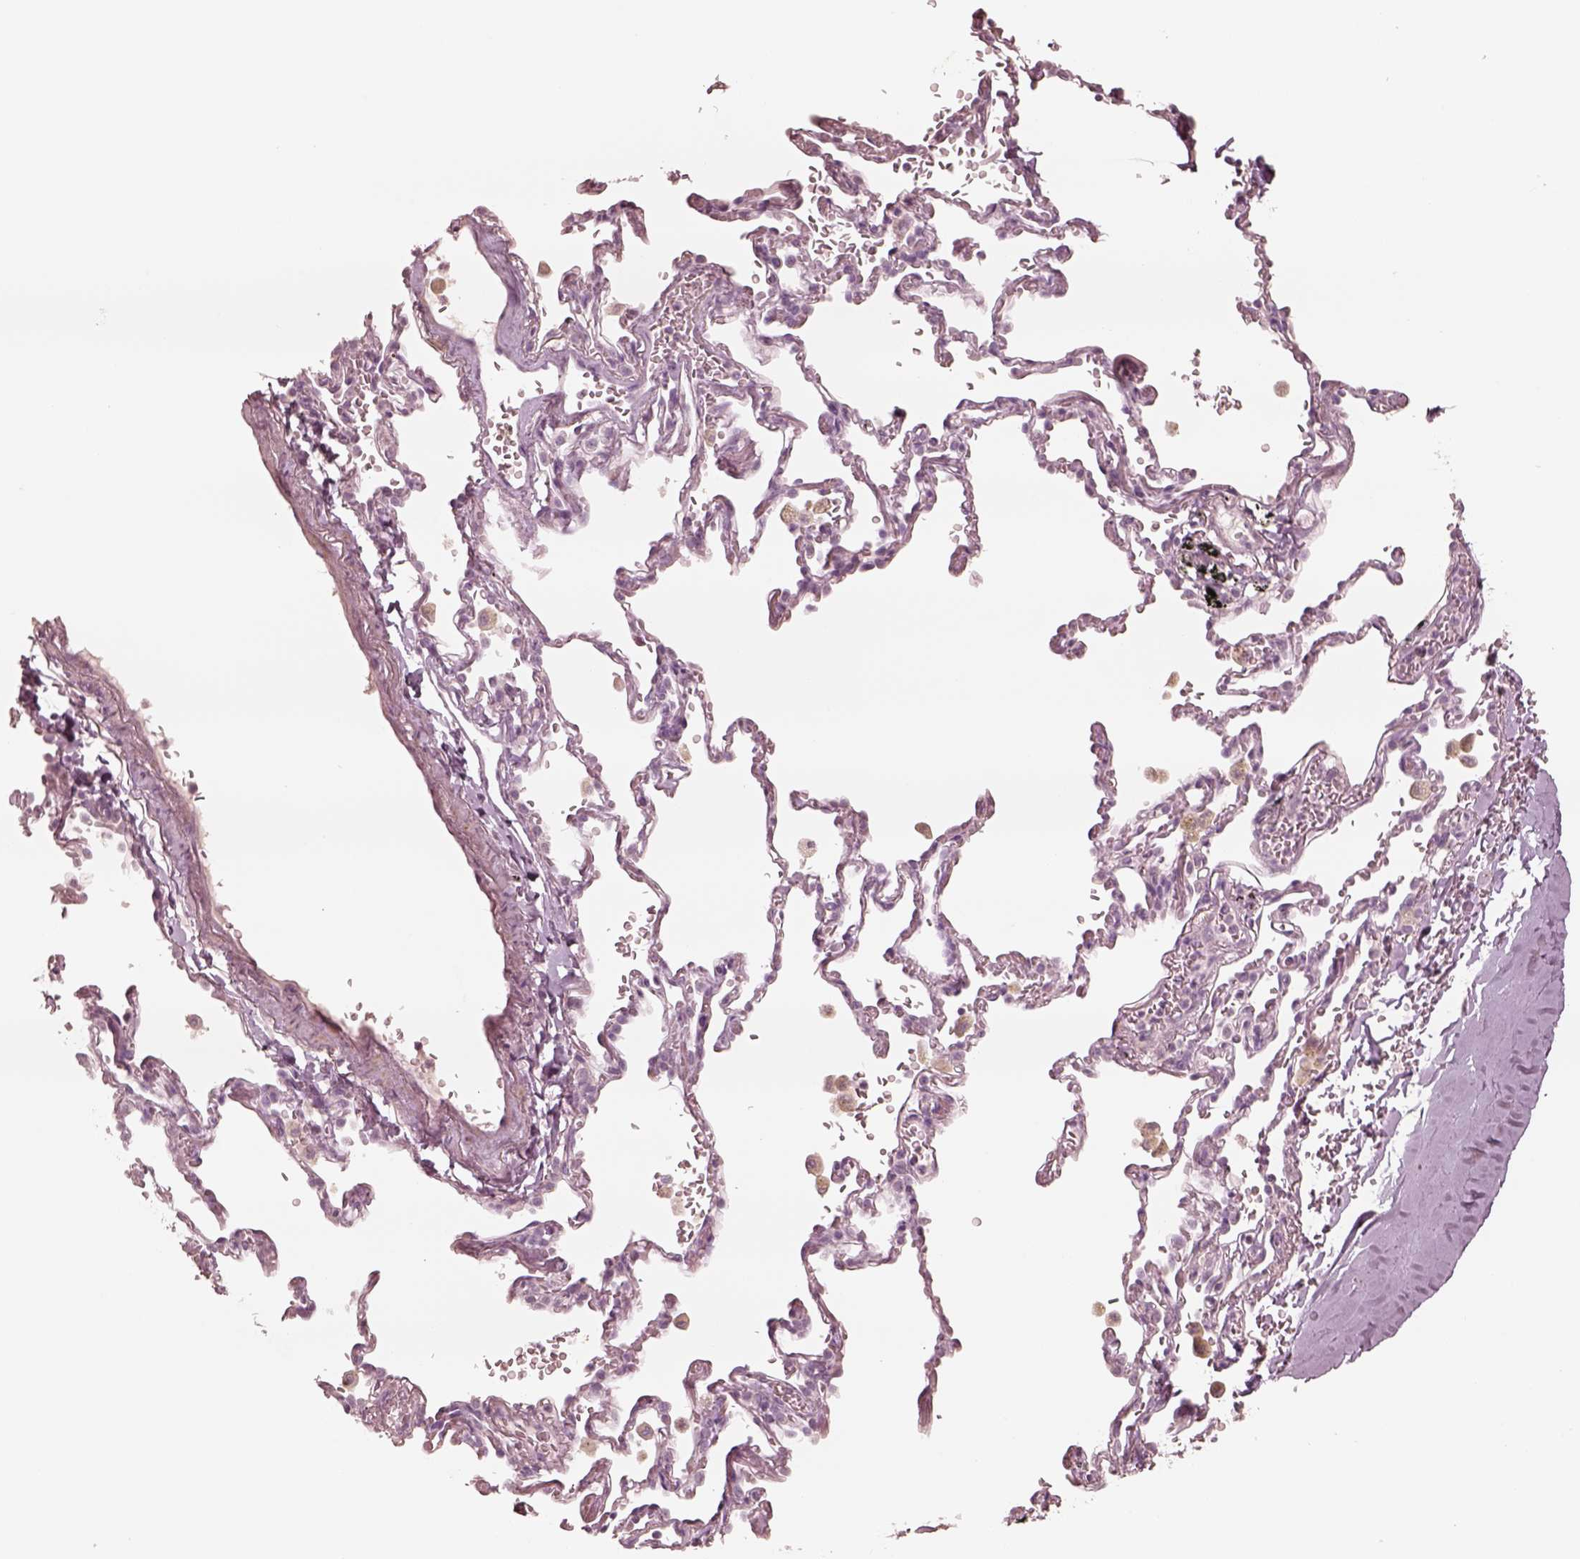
{"staining": {"intensity": "negative", "quantity": "none", "location": "none"}, "tissue": "adipose tissue", "cell_type": "Adipocytes", "image_type": "normal", "snomed": [{"axis": "morphology", "description": "Normal tissue, NOS"}, {"axis": "topography", "description": "Cartilage tissue"}, {"axis": "topography", "description": "Bronchus"}, {"axis": "topography", "description": "Peripheral nerve tissue"}], "caption": "Immunohistochemical staining of normal human adipose tissue shows no significant expression in adipocytes.", "gene": "DNAAF9", "patient": {"sex": "male", "age": 67}}